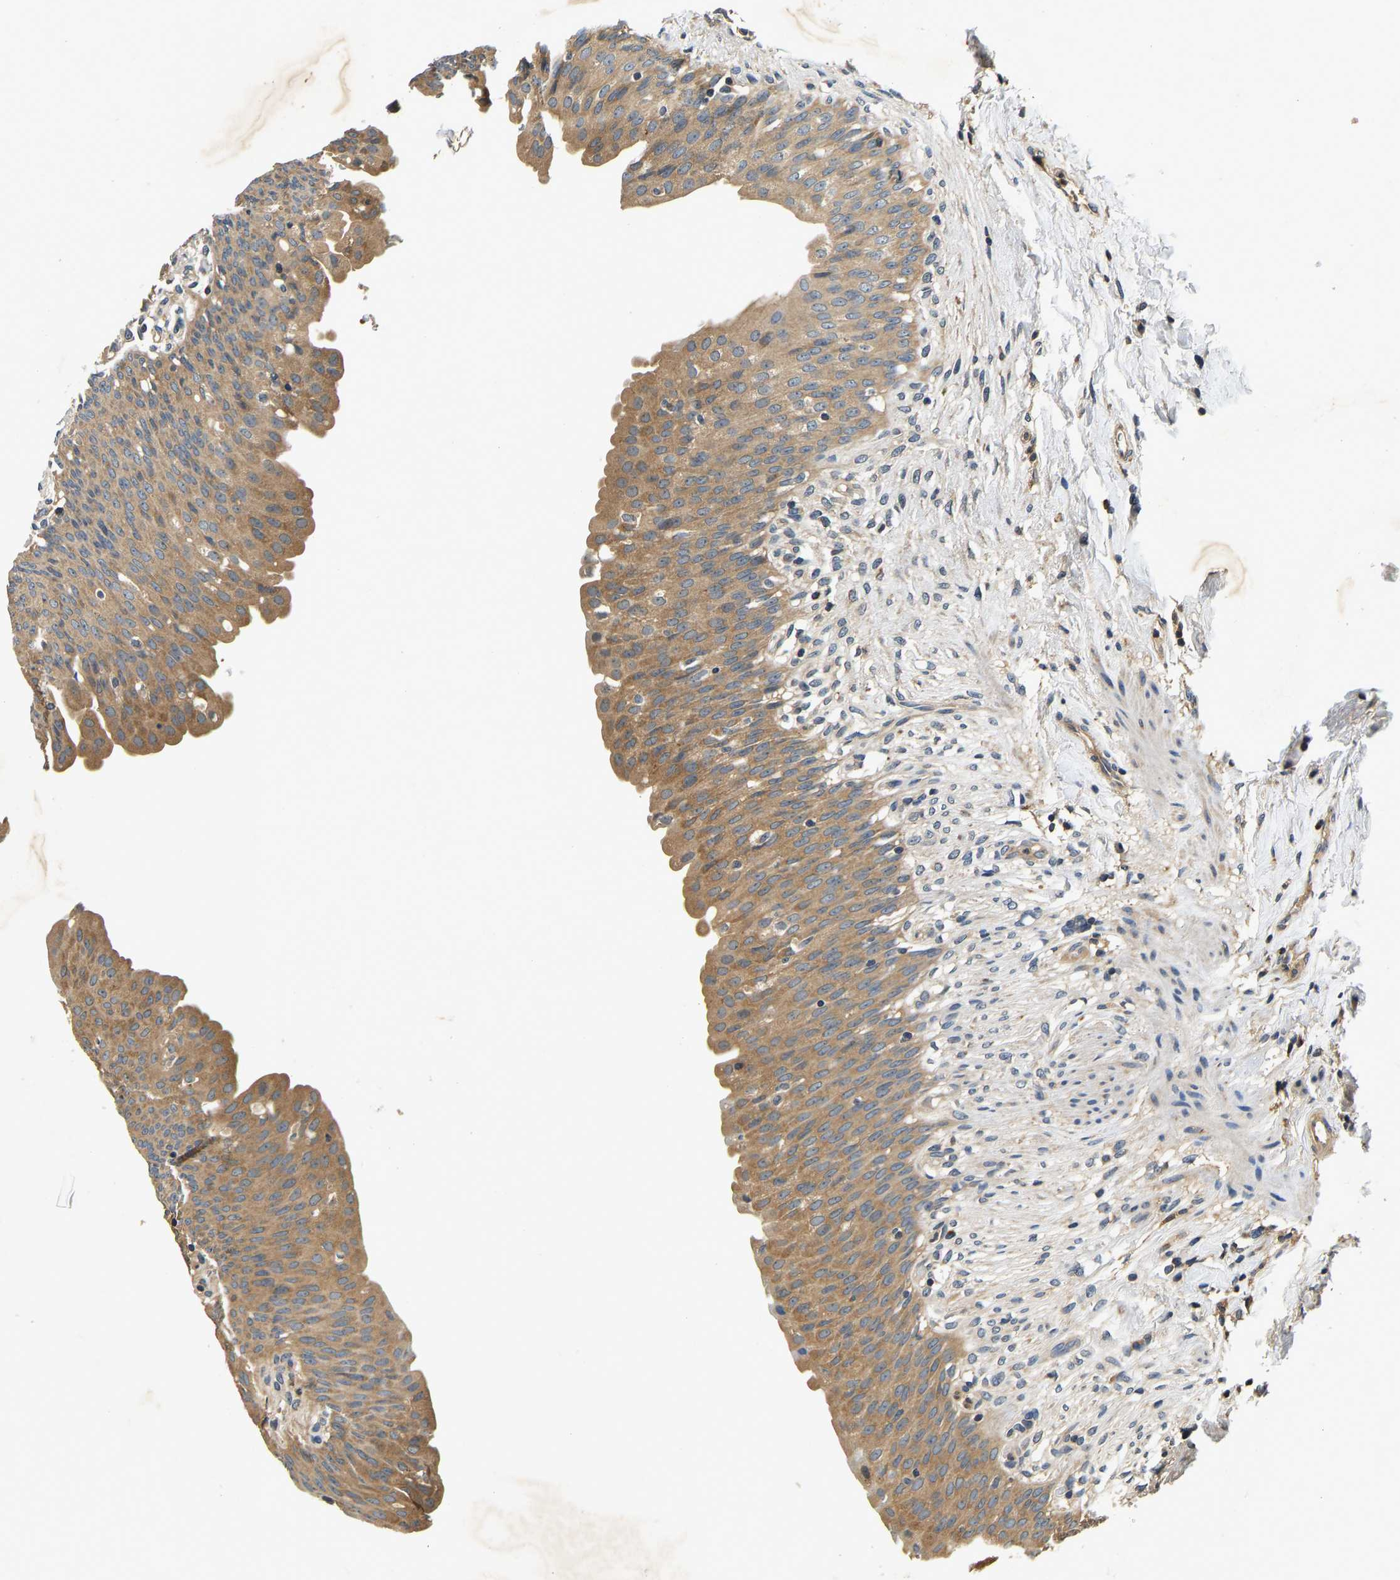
{"staining": {"intensity": "moderate", "quantity": ">75%", "location": "cytoplasmic/membranous"}, "tissue": "urinary bladder", "cell_type": "Urothelial cells", "image_type": "normal", "snomed": [{"axis": "morphology", "description": "Normal tissue, NOS"}, {"axis": "topography", "description": "Urinary bladder"}], "caption": "Urinary bladder stained with immunohistochemistry (IHC) exhibits moderate cytoplasmic/membranous staining in about >75% of urothelial cells. Immunohistochemistry (ihc) stains the protein in brown and the nuclei are stained blue.", "gene": "RESF1", "patient": {"sex": "female", "age": 79}}